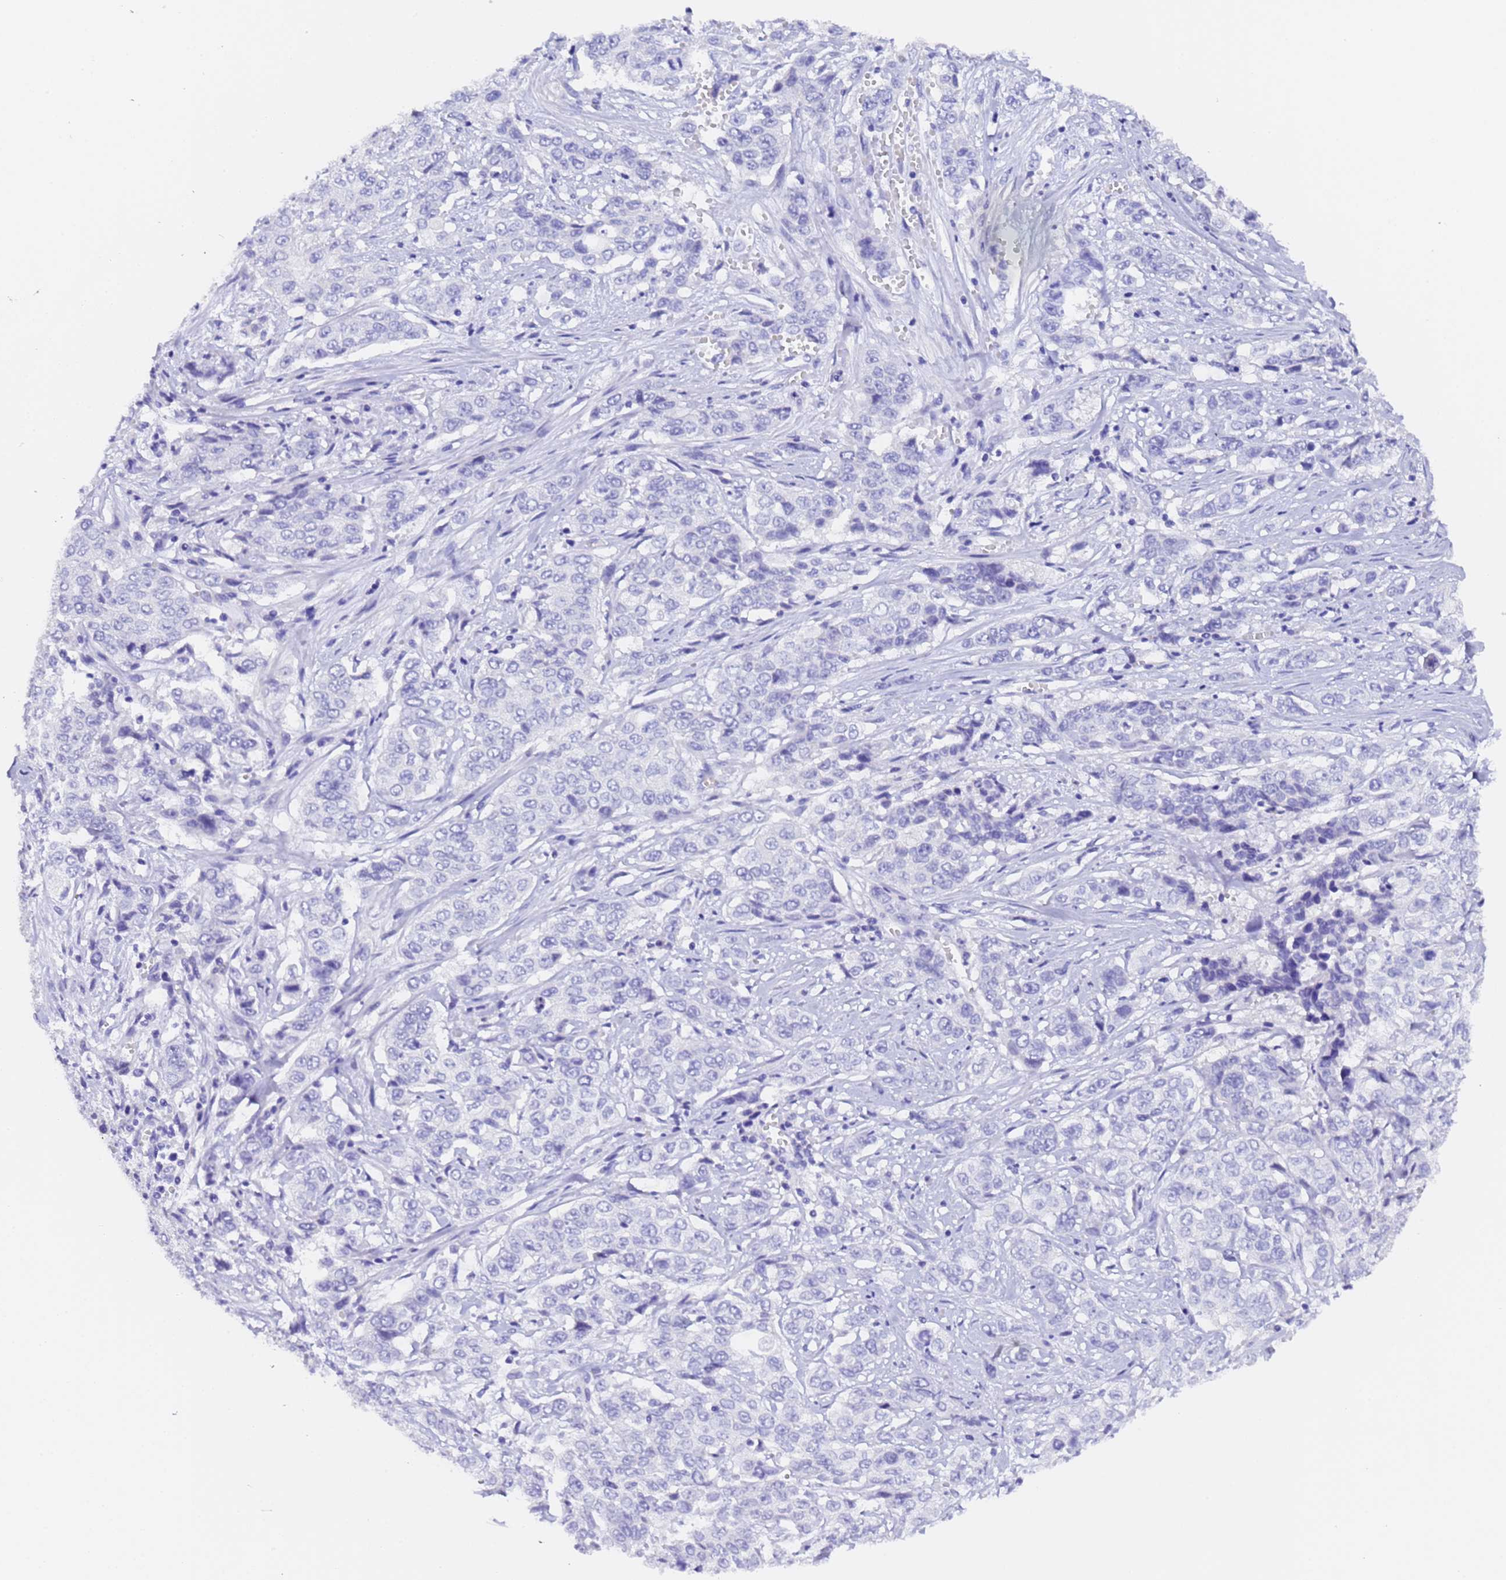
{"staining": {"intensity": "negative", "quantity": "none", "location": "none"}, "tissue": "stomach cancer", "cell_type": "Tumor cells", "image_type": "cancer", "snomed": [{"axis": "morphology", "description": "Adenocarcinoma, NOS"}, {"axis": "topography", "description": "Stomach, upper"}], "caption": "Tumor cells are negative for brown protein staining in stomach adenocarcinoma.", "gene": "GABRA1", "patient": {"sex": "male", "age": 62}}